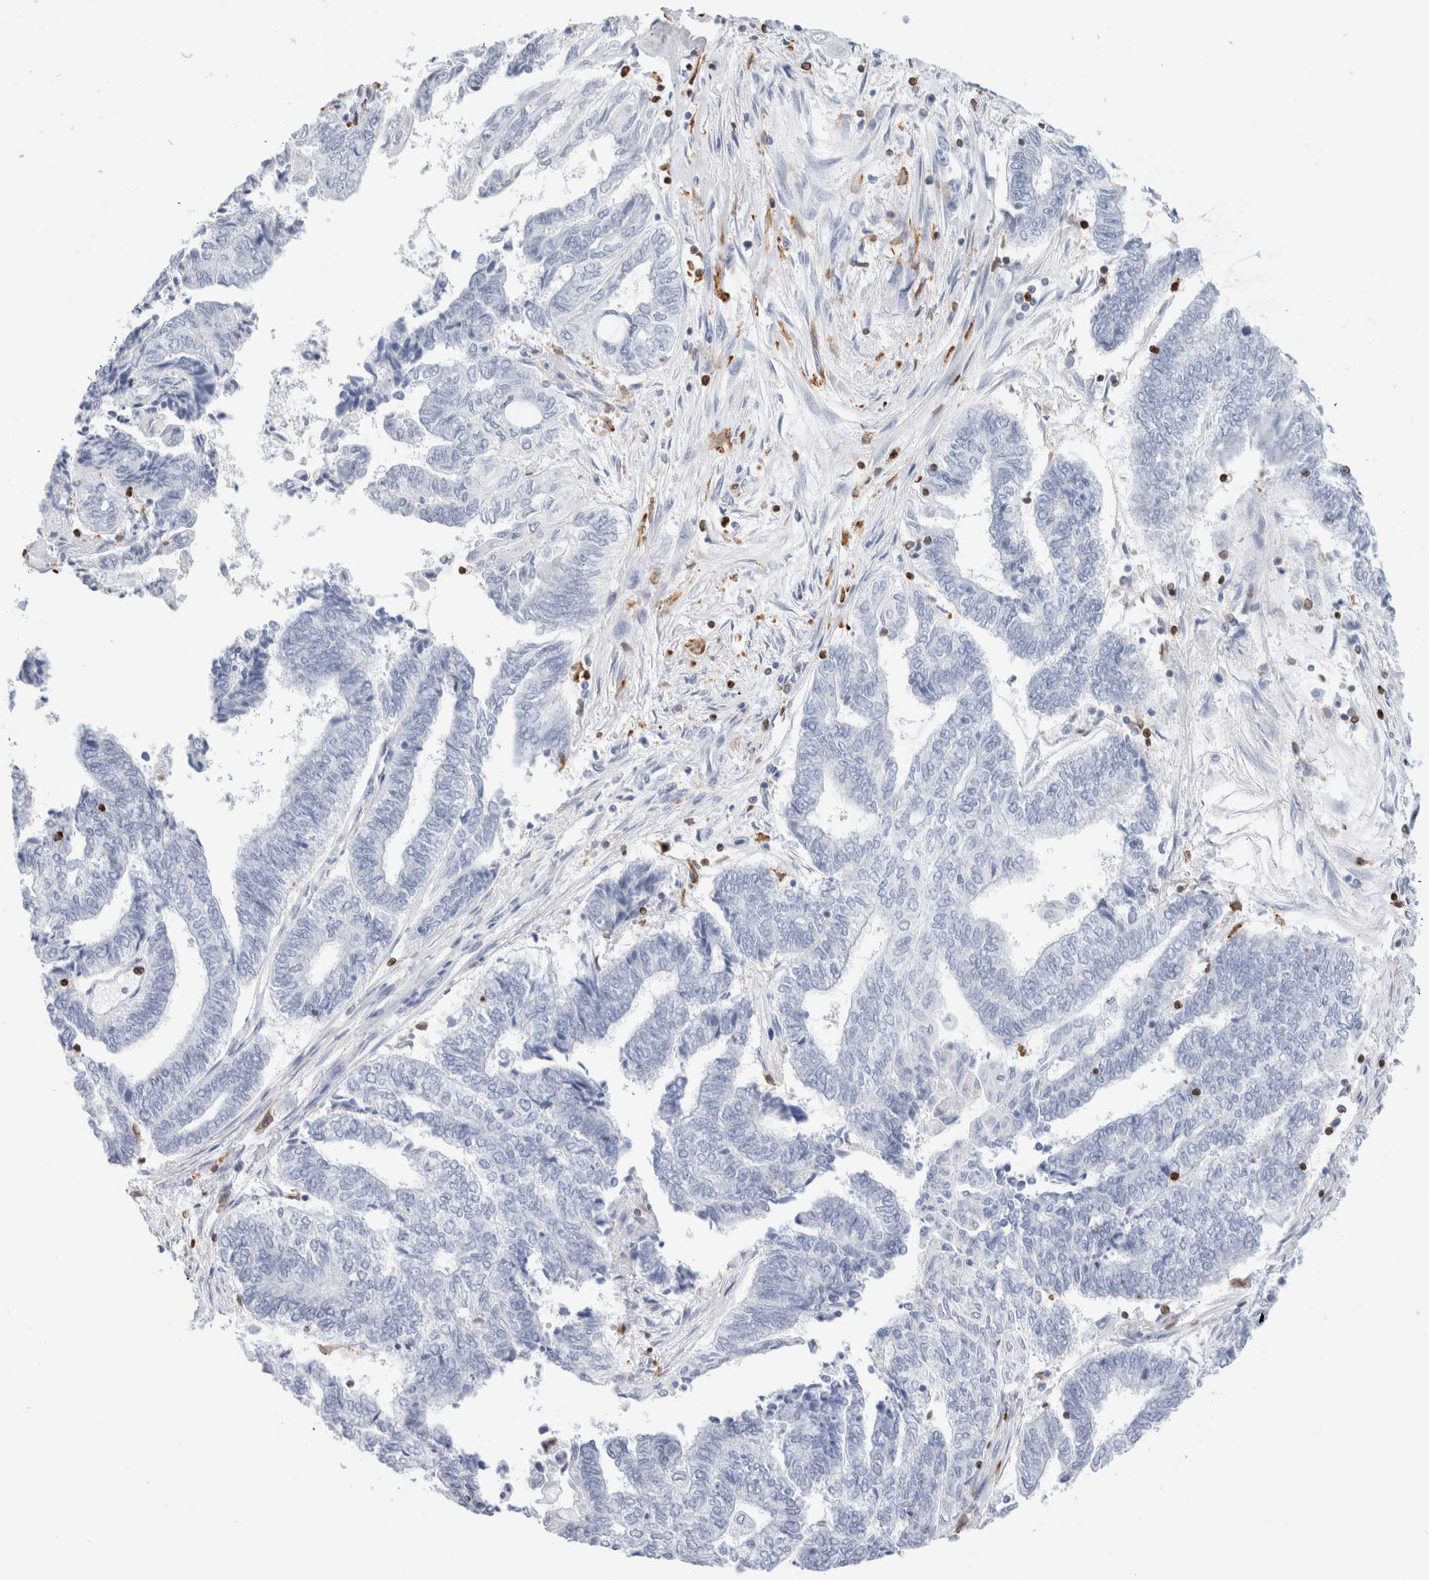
{"staining": {"intensity": "negative", "quantity": "none", "location": "none"}, "tissue": "endometrial cancer", "cell_type": "Tumor cells", "image_type": "cancer", "snomed": [{"axis": "morphology", "description": "Adenocarcinoma, NOS"}, {"axis": "topography", "description": "Uterus"}, {"axis": "topography", "description": "Endometrium"}], "caption": "DAB (3,3'-diaminobenzidine) immunohistochemical staining of adenocarcinoma (endometrial) displays no significant staining in tumor cells. (Brightfield microscopy of DAB (3,3'-diaminobenzidine) IHC at high magnification).", "gene": "ALOX5AP", "patient": {"sex": "female", "age": 70}}